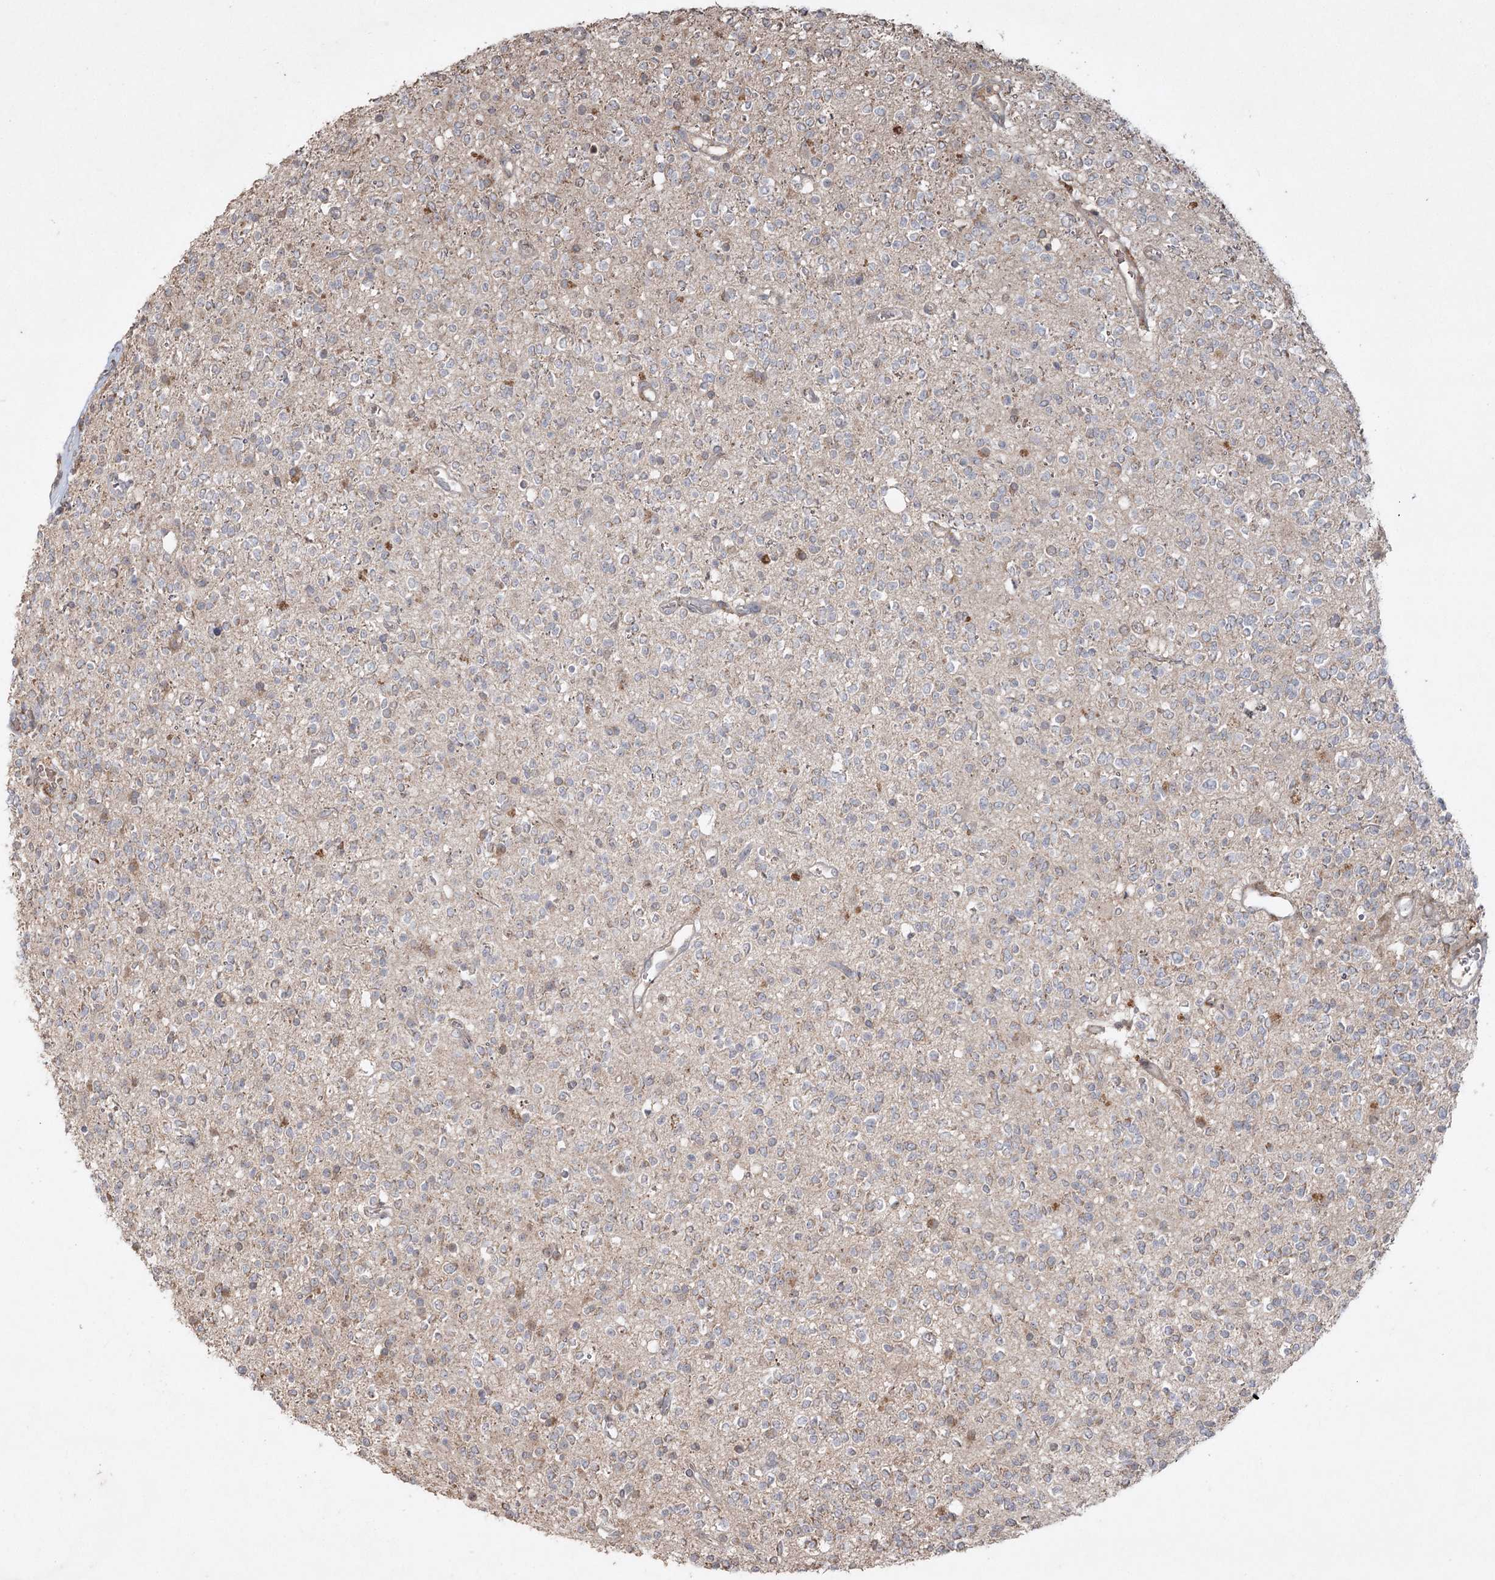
{"staining": {"intensity": "weak", "quantity": "<25%", "location": "cytoplasmic/membranous"}, "tissue": "glioma", "cell_type": "Tumor cells", "image_type": "cancer", "snomed": [{"axis": "morphology", "description": "Glioma, malignant, High grade"}, {"axis": "topography", "description": "Brain"}], "caption": "High-grade glioma (malignant) stained for a protein using immunohistochemistry shows no expression tumor cells.", "gene": "KBTBD4", "patient": {"sex": "male", "age": 34}}